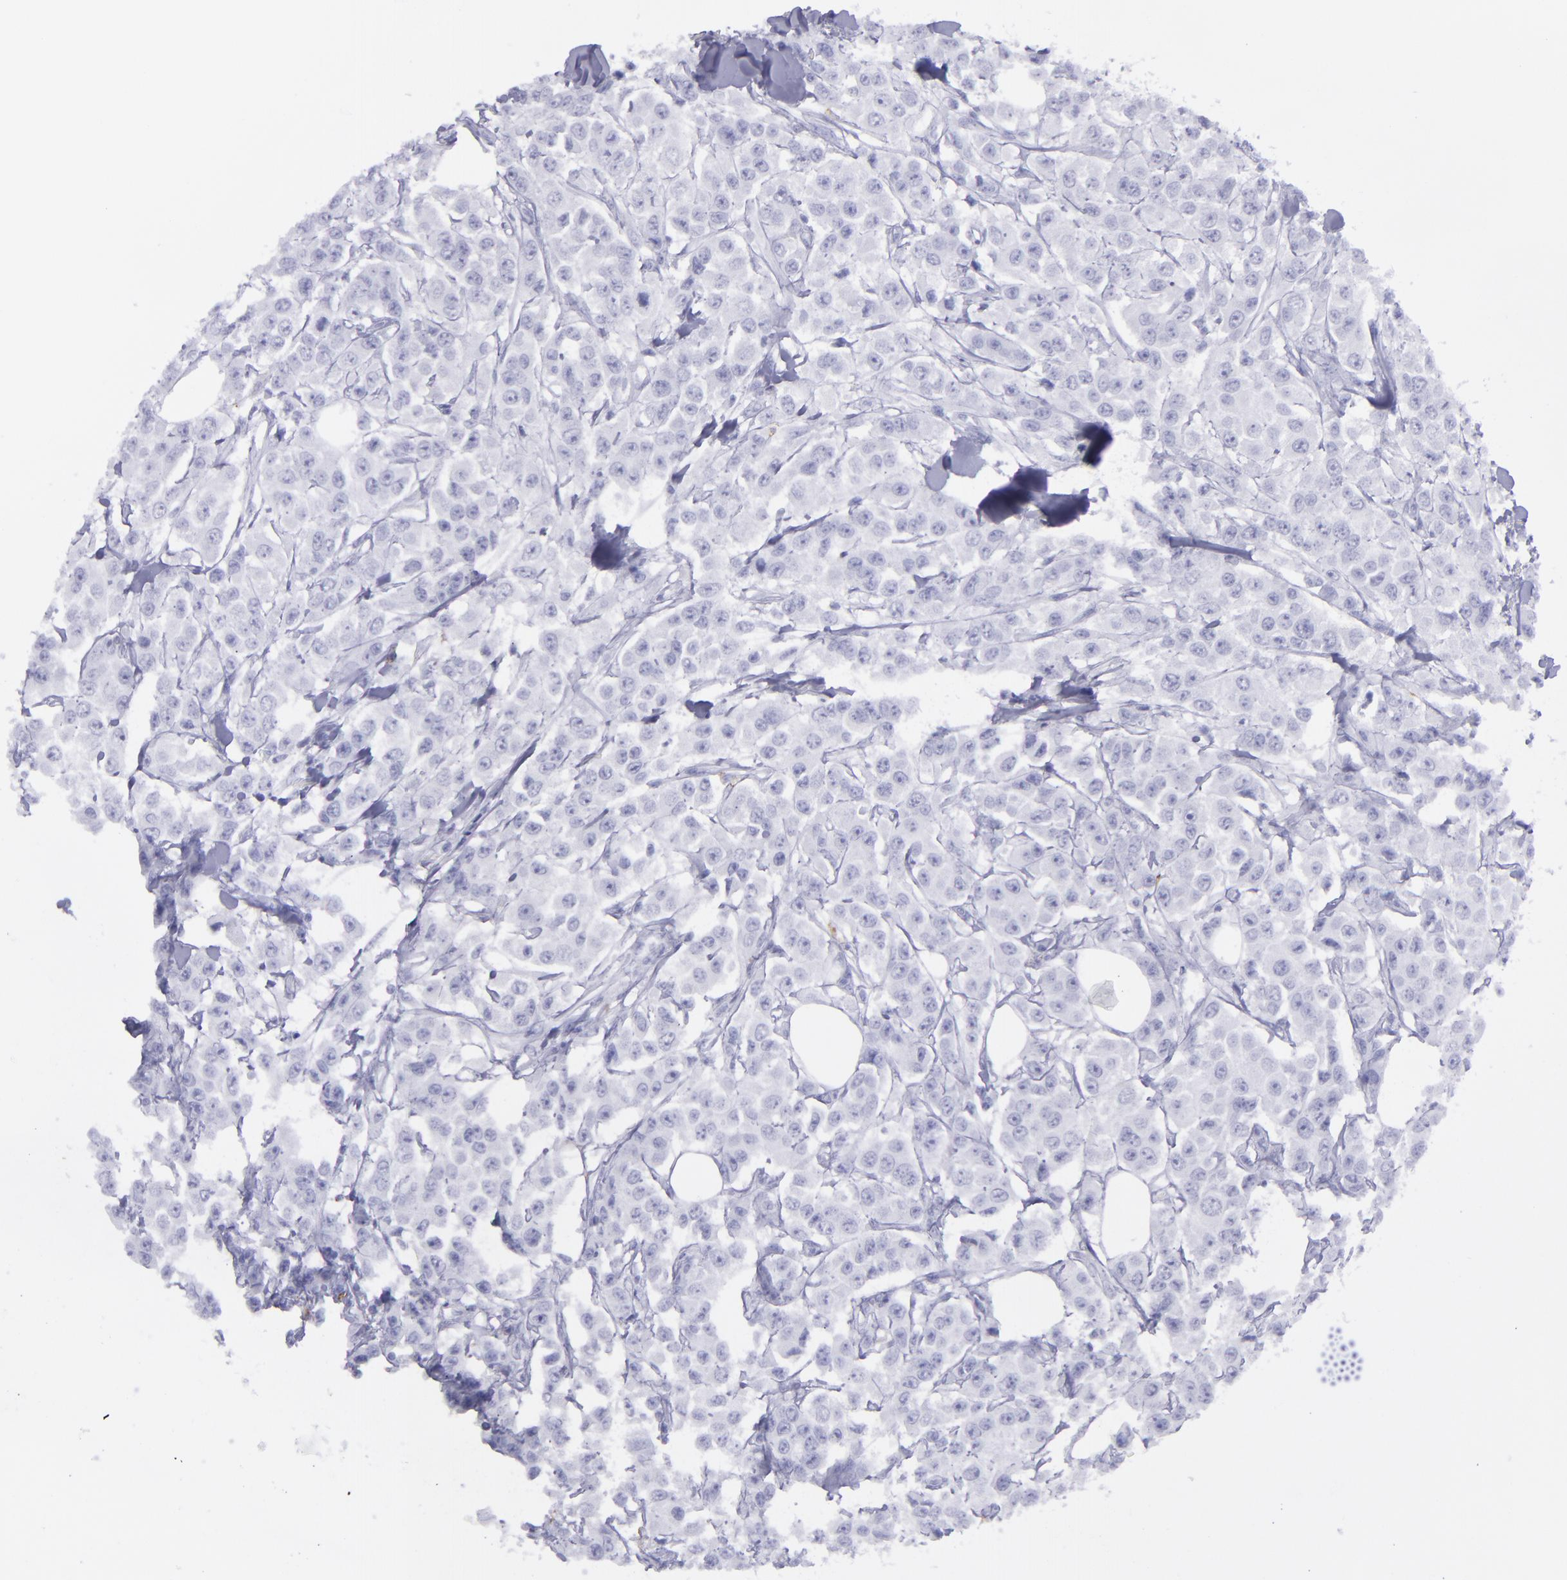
{"staining": {"intensity": "negative", "quantity": "none", "location": "none"}, "tissue": "breast cancer", "cell_type": "Tumor cells", "image_type": "cancer", "snomed": [{"axis": "morphology", "description": "Duct carcinoma"}, {"axis": "topography", "description": "Breast"}], "caption": "Tumor cells are negative for protein expression in human breast cancer. (DAB immunohistochemistry (IHC), high magnification).", "gene": "SELPLG", "patient": {"sex": "female", "age": 58}}